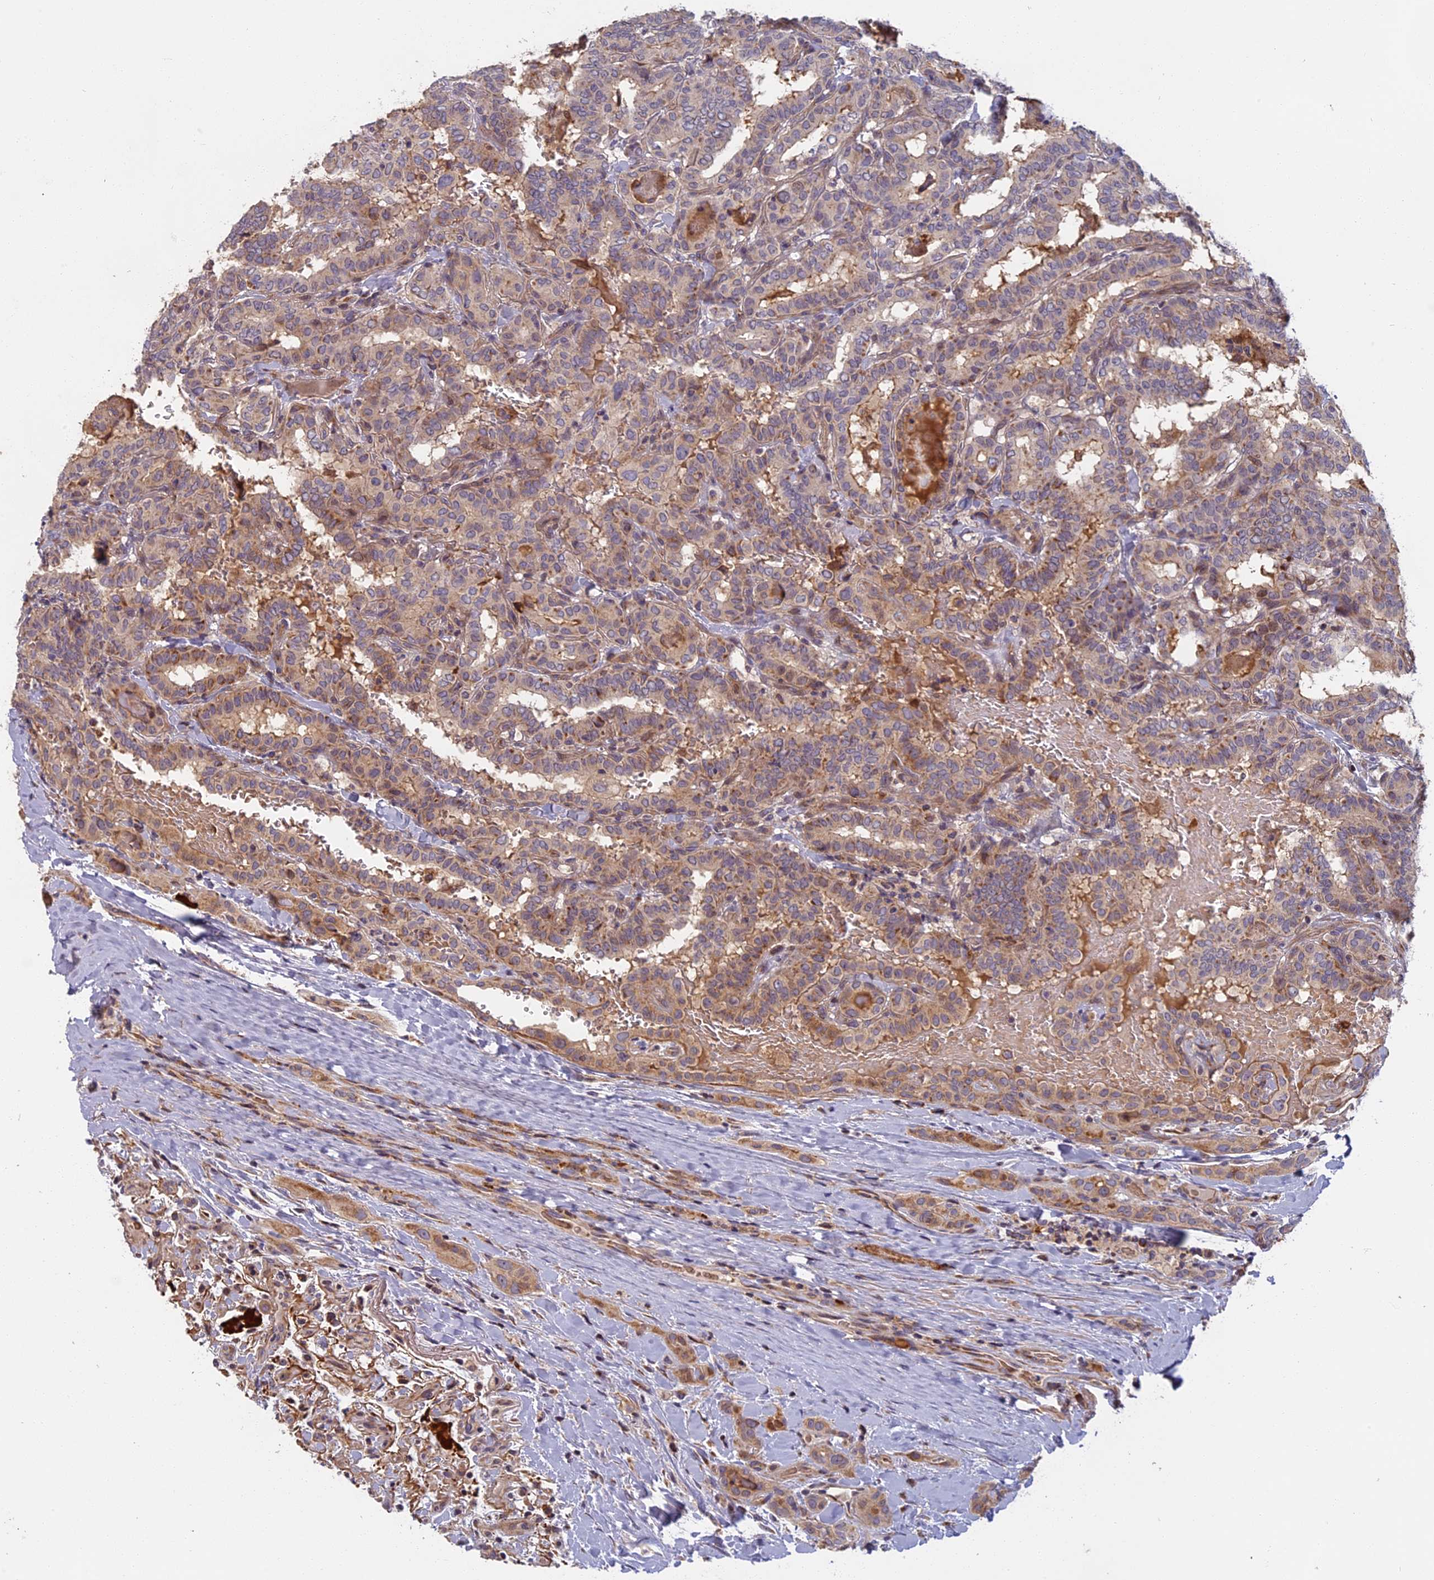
{"staining": {"intensity": "weak", "quantity": "25%-75%", "location": "cytoplasmic/membranous"}, "tissue": "thyroid cancer", "cell_type": "Tumor cells", "image_type": "cancer", "snomed": [{"axis": "morphology", "description": "Papillary adenocarcinoma, NOS"}, {"axis": "topography", "description": "Thyroid gland"}], "caption": "The image shows immunohistochemical staining of thyroid cancer (papillary adenocarcinoma). There is weak cytoplasmic/membranous staining is identified in approximately 25%-75% of tumor cells.", "gene": "EDAR", "patient": {"sex": "female", "age": 72}}